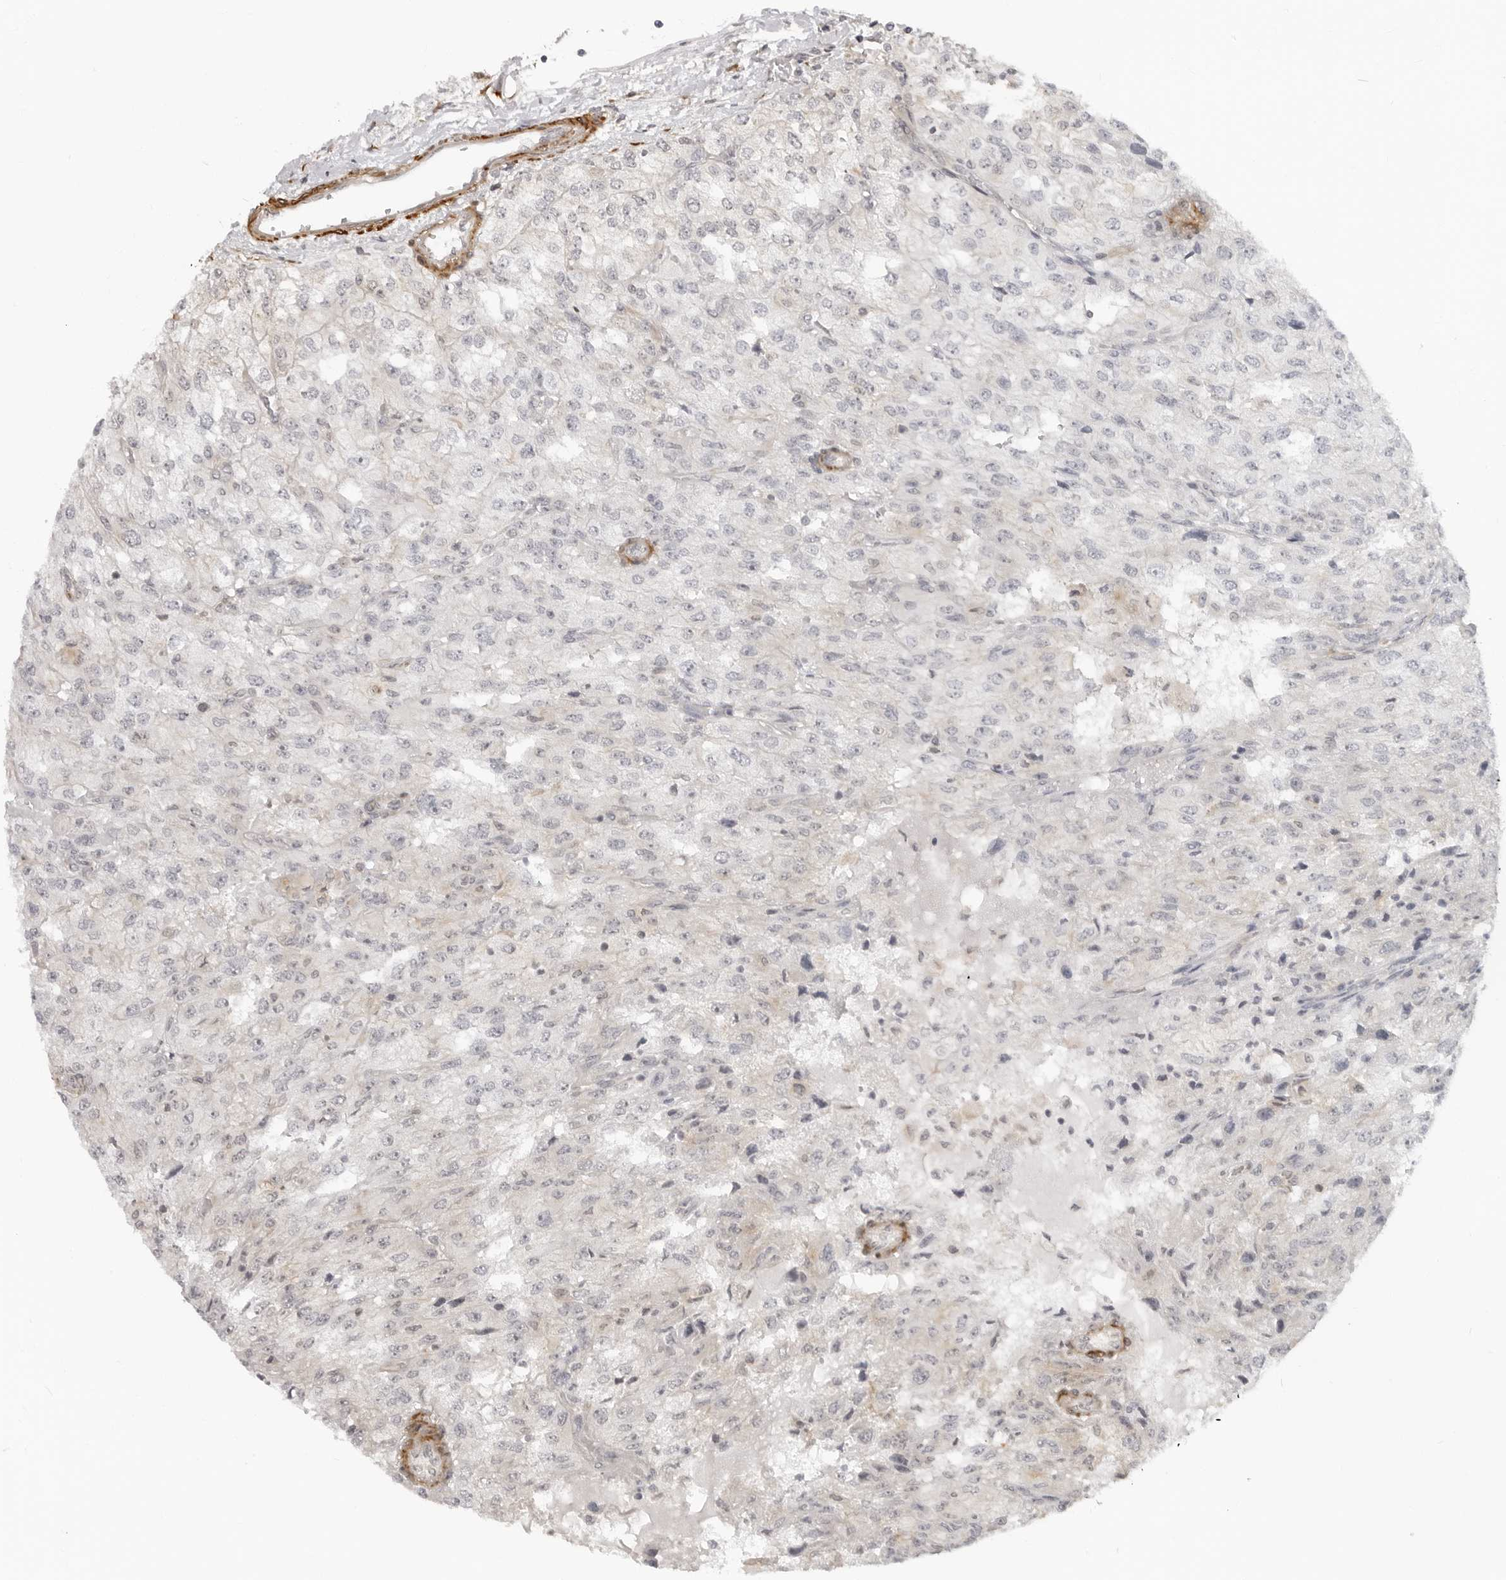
{"staining": {"intensity": "negative", "quantity": "none", "location": "none"}, "tissue": "renal cancer", "cell_type": "Tumor cells", "image_type": "cancer", "snomed": [{"axis": "morphology", "description": "Adenocarcinoma, NOS"}, {"axis": "topography", "description": "Kidney"}], "caption": "DAB immunohistochemical staining of adenocarcinoma (renal) exhibits no significant positivity in tumor cells.", "gene": "SRGAP2", "patient": {"sex": "female", "age": 54}}